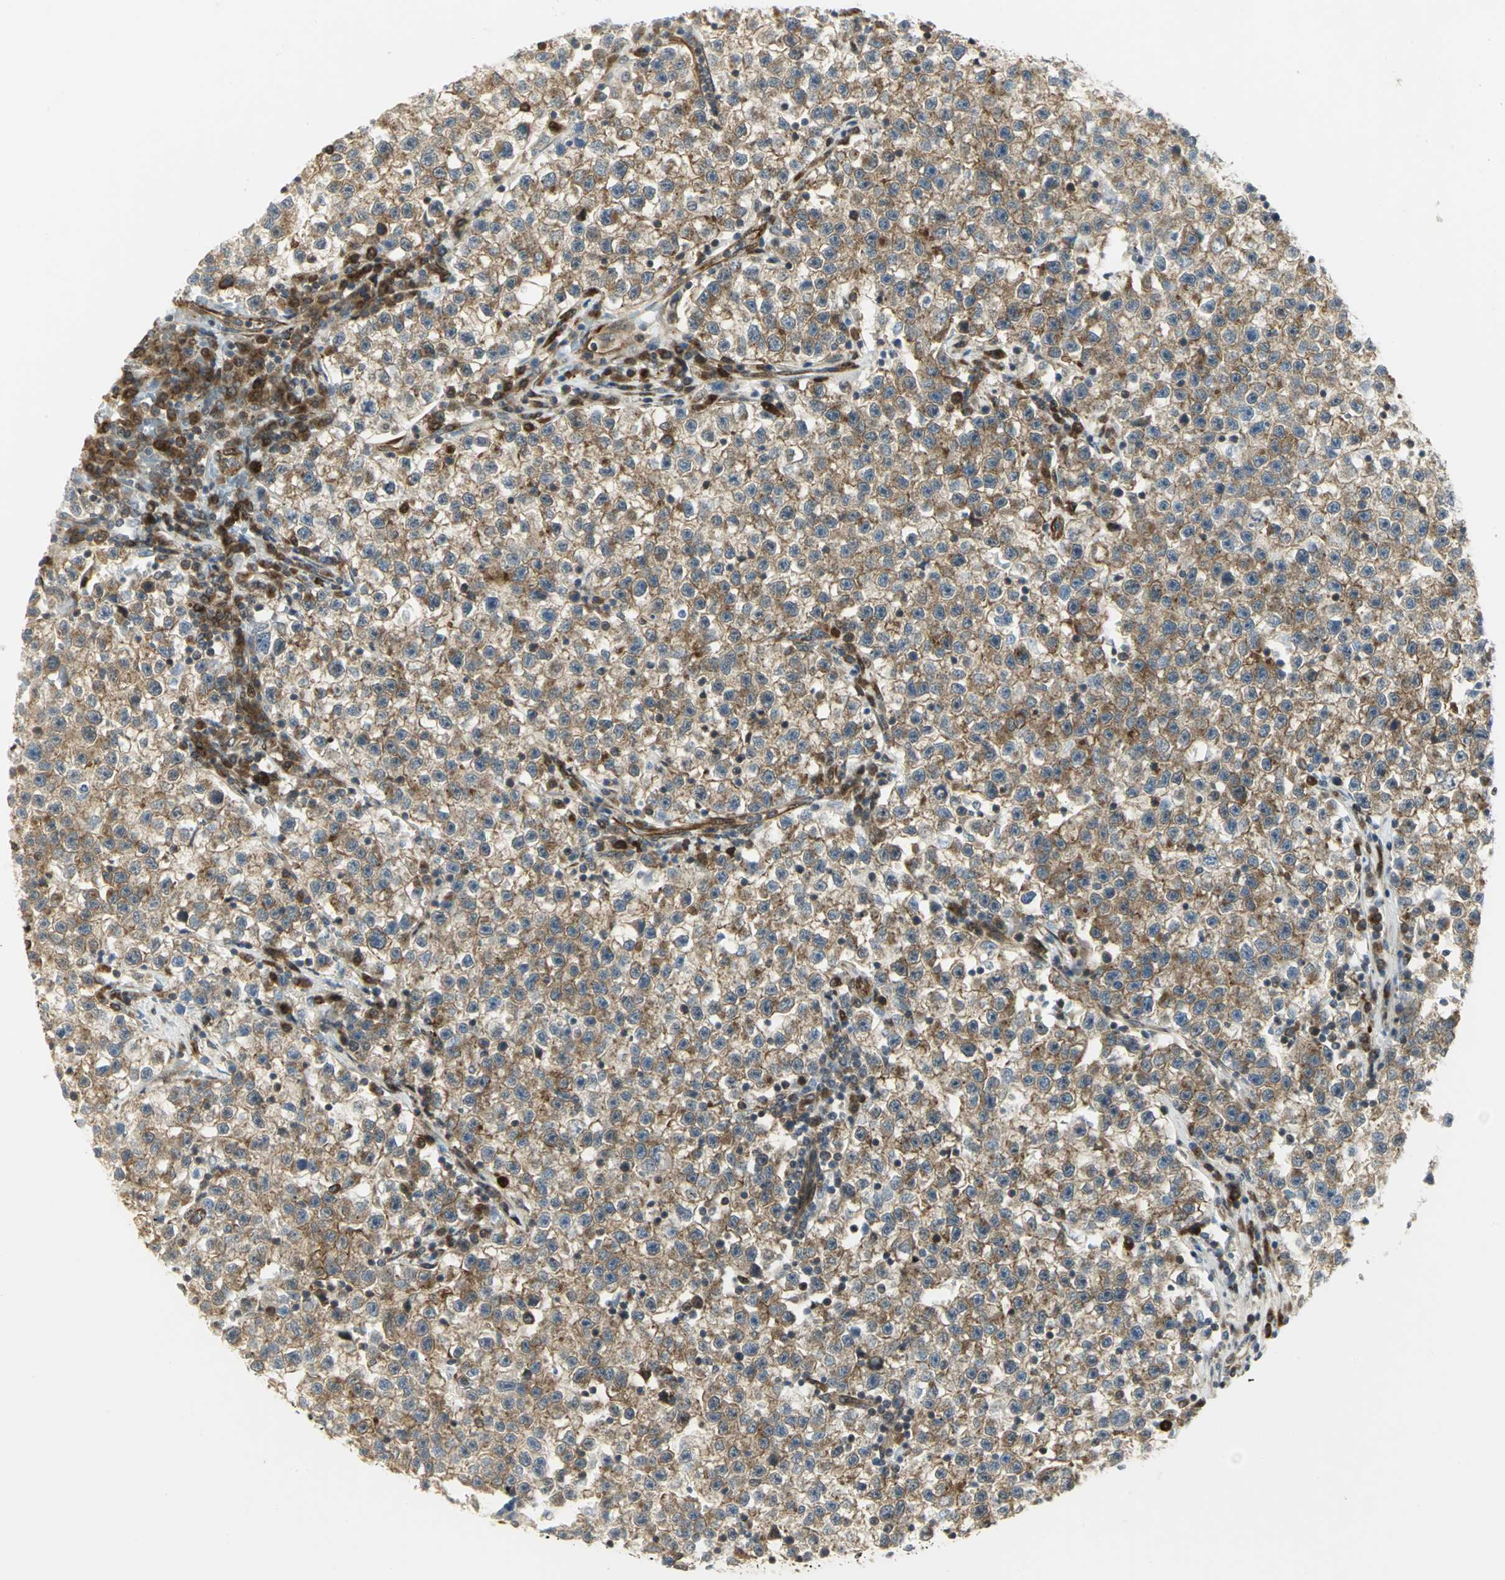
{"staining": {"intensity": "moderate", "quantity": ">75%", "location": "cytoplasmic/membranous"}, "tissue": "testis cancer", "cell_type": "Tumor cells", "image_type": "cancer", "snomed": [{"axis": "morphology", "description": "Seminoma, NOS"}, {"axis": "topography", "description": "Testis"}], "caption": "High-power microscopy captured an immunohistochemistry photomicrograph of testis seminoma, revealing moderate cytoplasmic/membranous staining in about >75% of tumor cells.", "gene": "EEA1", "patient": {"sex": "male", "age": 22}}